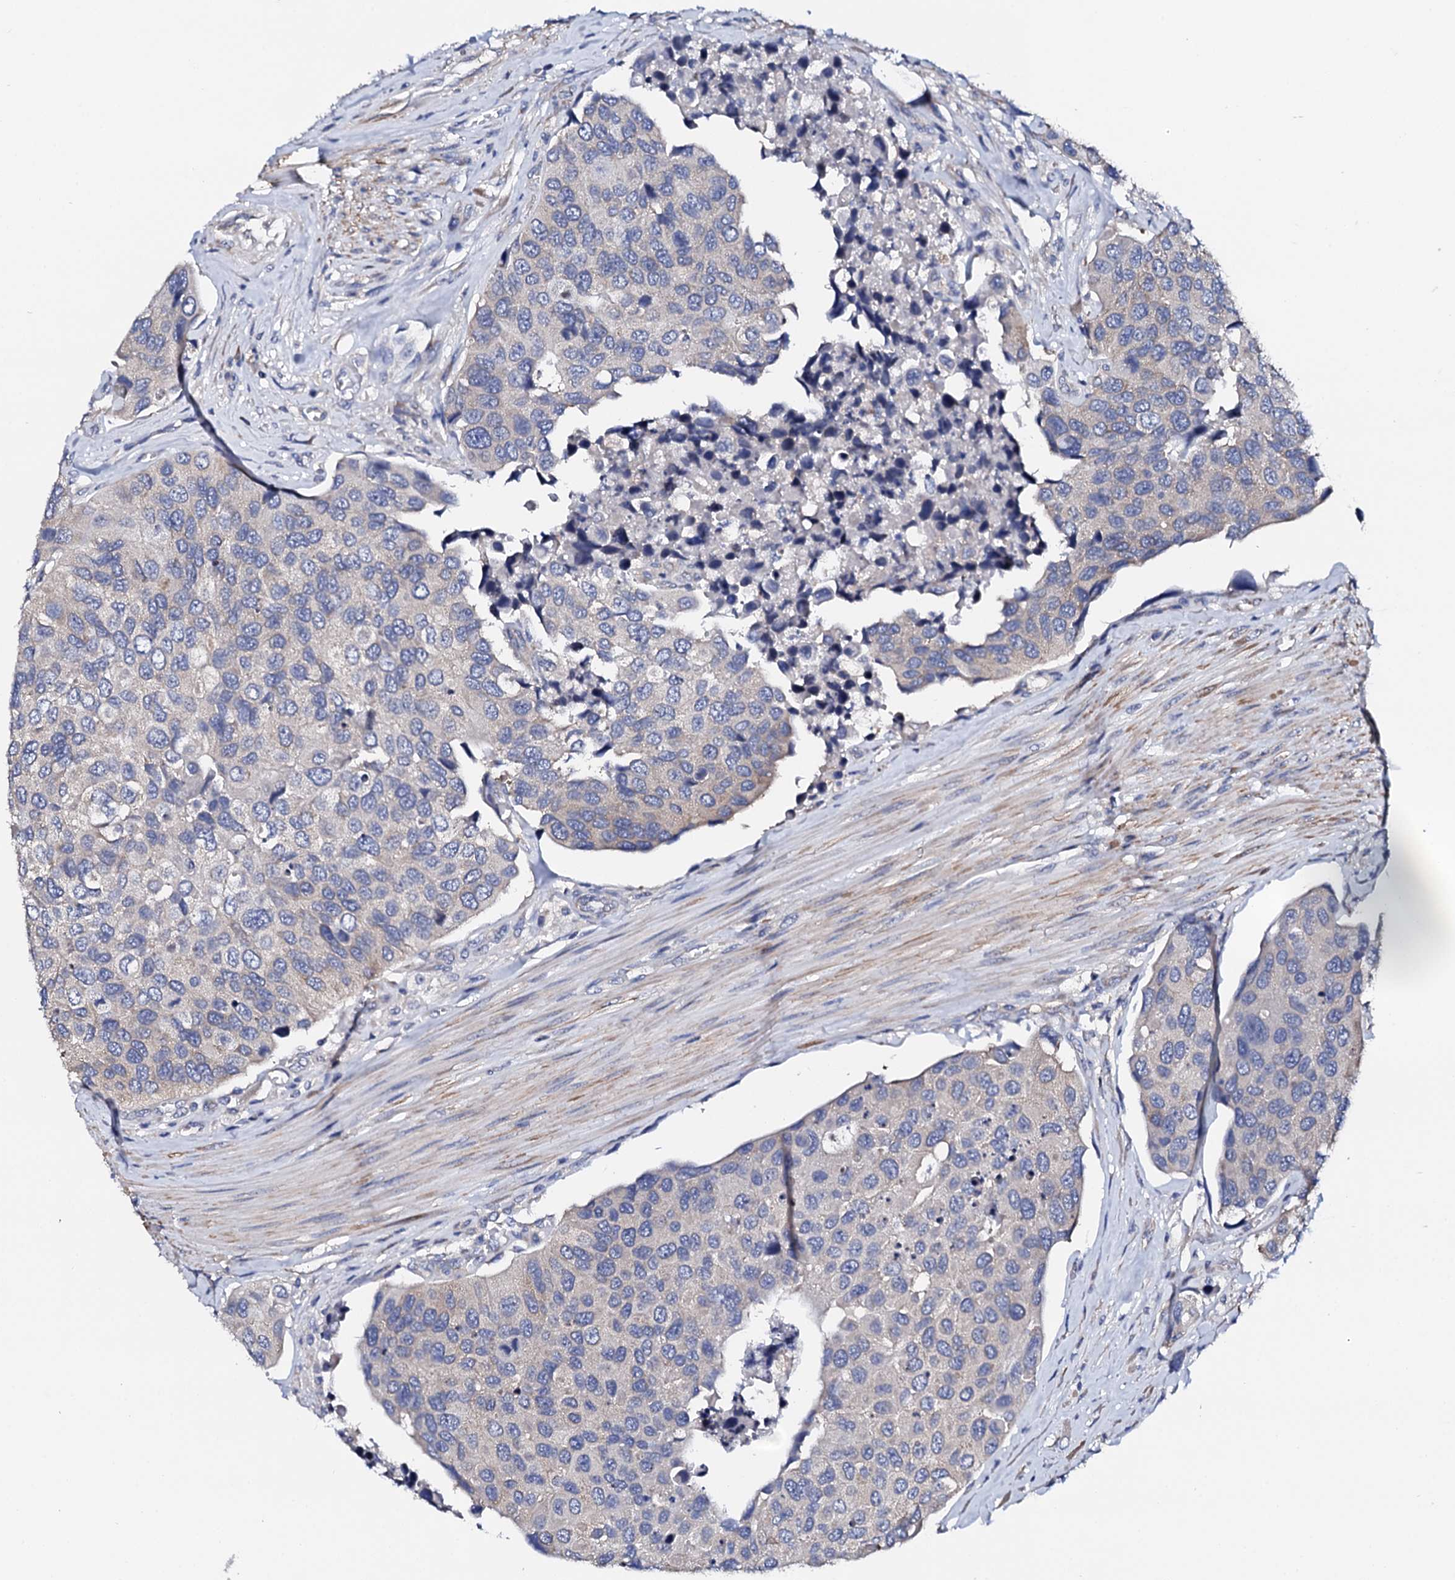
{"staining": {"intensity": "negative", "quantity": "none", "location": "none"}, "tissue": "urothelial cancer", "cell_type": "Tumor cells", "image_type": "cancer", "snomed": [{"axis": "morphology", "description": "Urothelial carcinoma, High grade"}, {"axis": "topography", "description": "Urinary bladder"}], "caption": "The photomicrograph exhibits no staining of tumor cells in urothelial cancer.", "gene": "NUP58", "patient": {"sex": "male", "age": 74}}